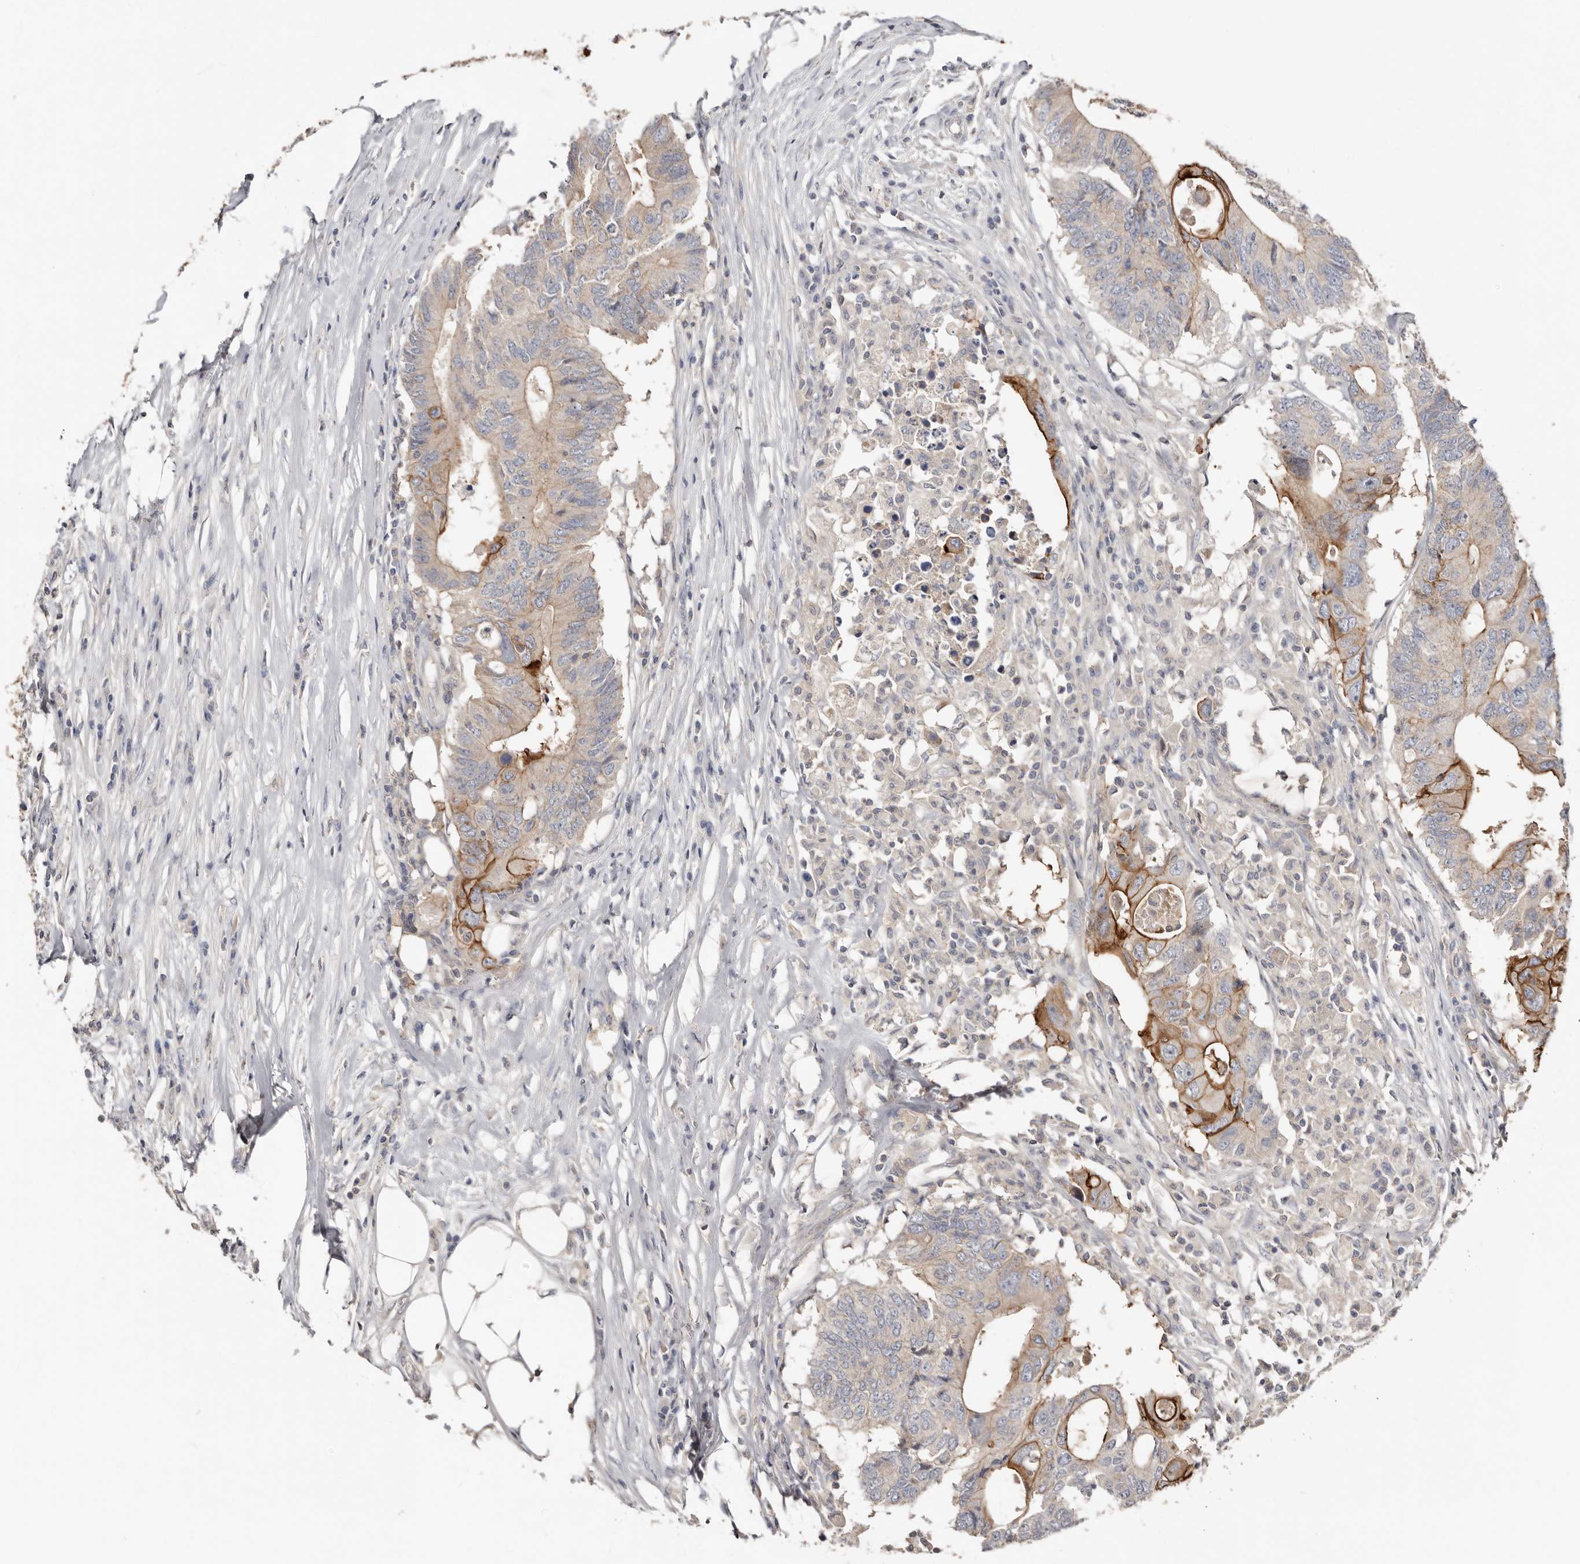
{"staining": {"intensity": "moderate", "quantity": ">75%", "location": "cytoplasmic/membranous"}, "tissue": "colorectal cancer", "cell_type": "Tumor cells", "image_type": "cancer", "snomed": [{"axis": "morphology", "description": "Adenocarcinoma, NOS"}, {"axis": "topography", "description": "Colon"}], "caption": "This is a histology image of IHC staining of adenocarcinoma (colorectal), which shows moderate expression in the cytoplasmic/membranous of tumor cells.", "gene": "S100A14", "patient": {"sex": "male", "age": 71}}